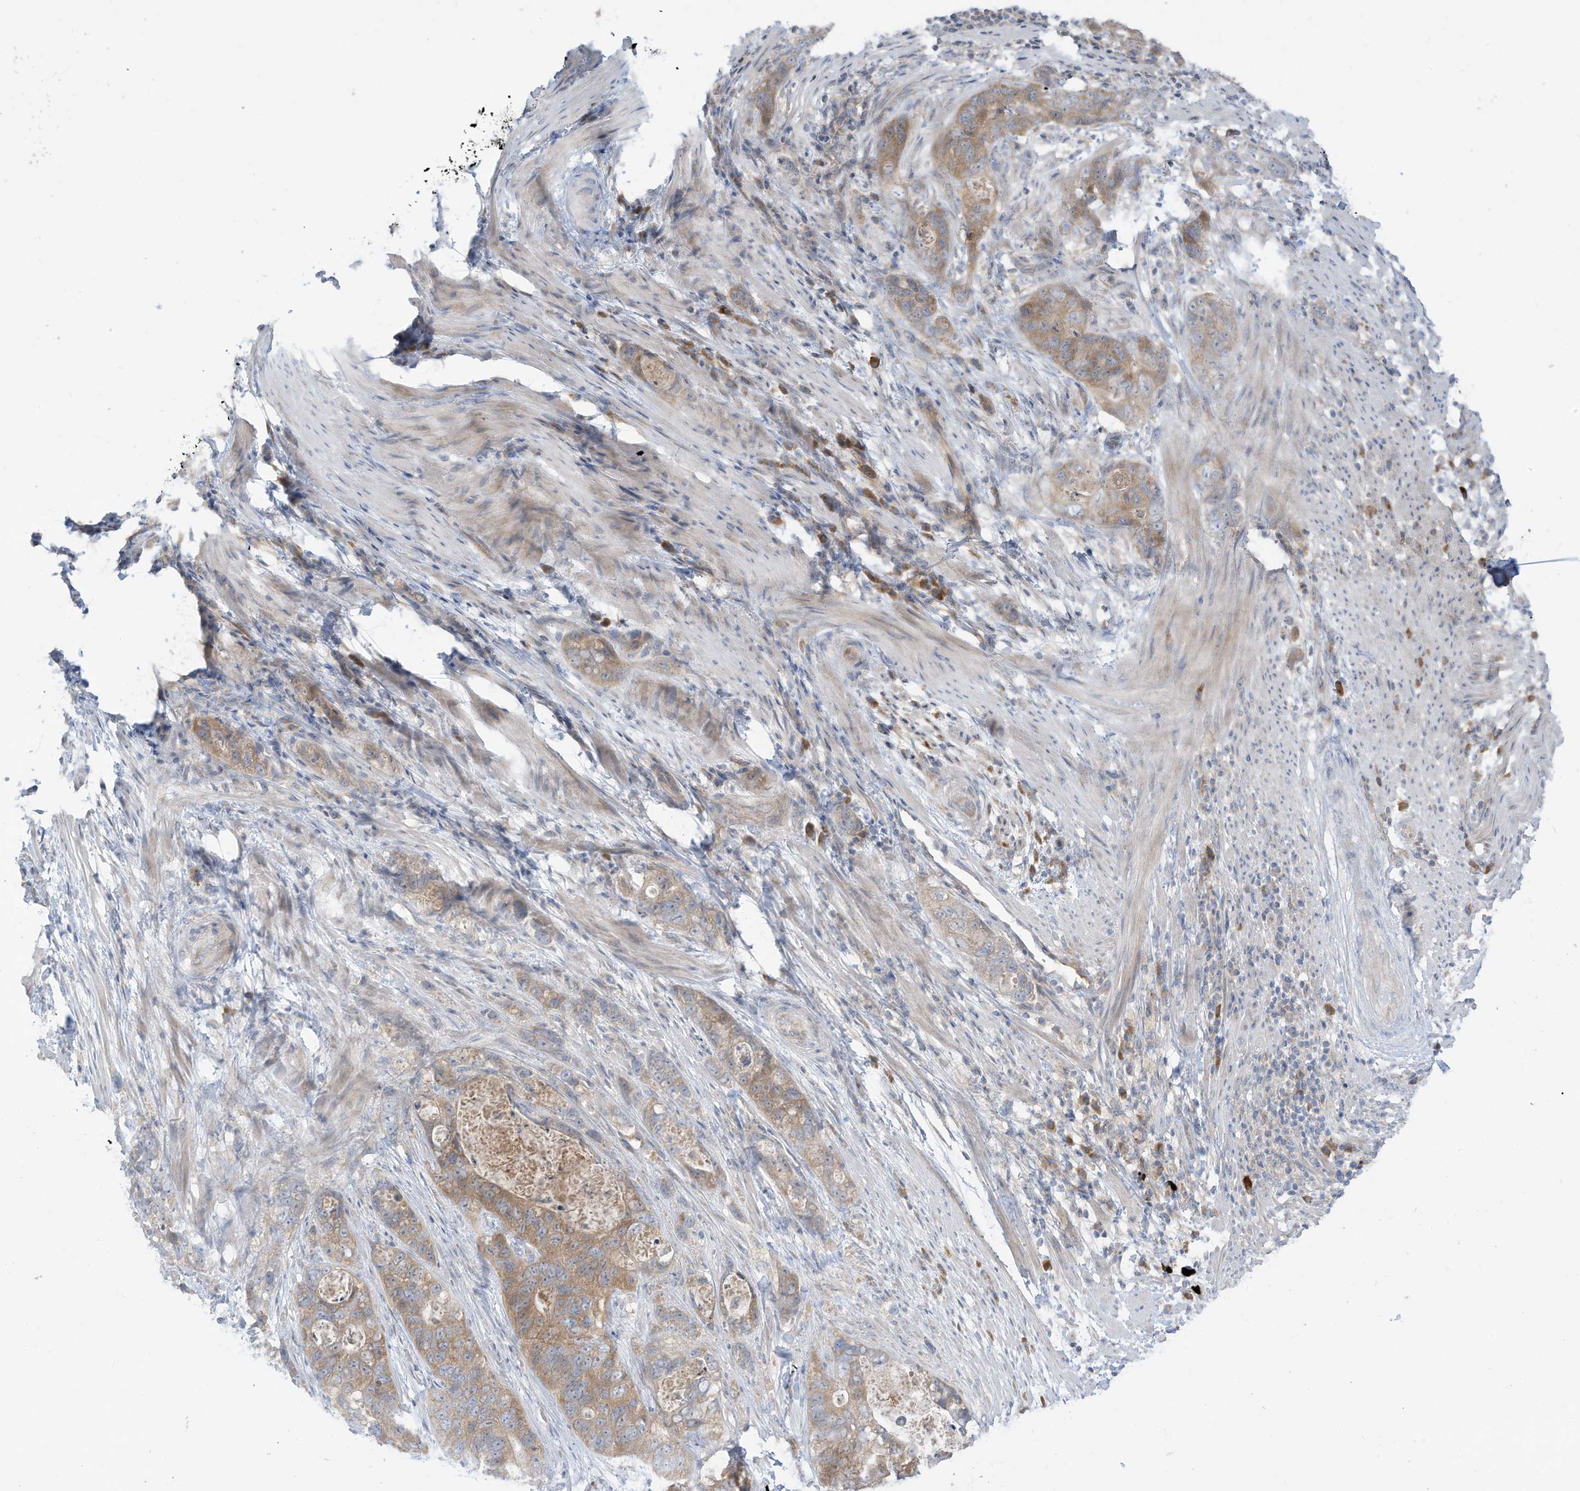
{"staining": {"intensity": "weak", "quantity": ">75%", "location": "cytoplasmic/membranous"}, "tissue": "stomach cancer", "cell_type": "Tumor cells", "image_type": "cancer", "snomed": [{"axis": "morphology", "description": "Adenocarcinoma, NOS"}, {"axis": "topography", "description": "Stomach"}], "caption": "IHC of stomach cancer (adenocarcinoma) exhibits low levels of weak cytoplasmic/membranous staining in approximately >75% of tumor cells.", "gene": "LRRN2", "patient": {"sex": "female", "age": 89}}